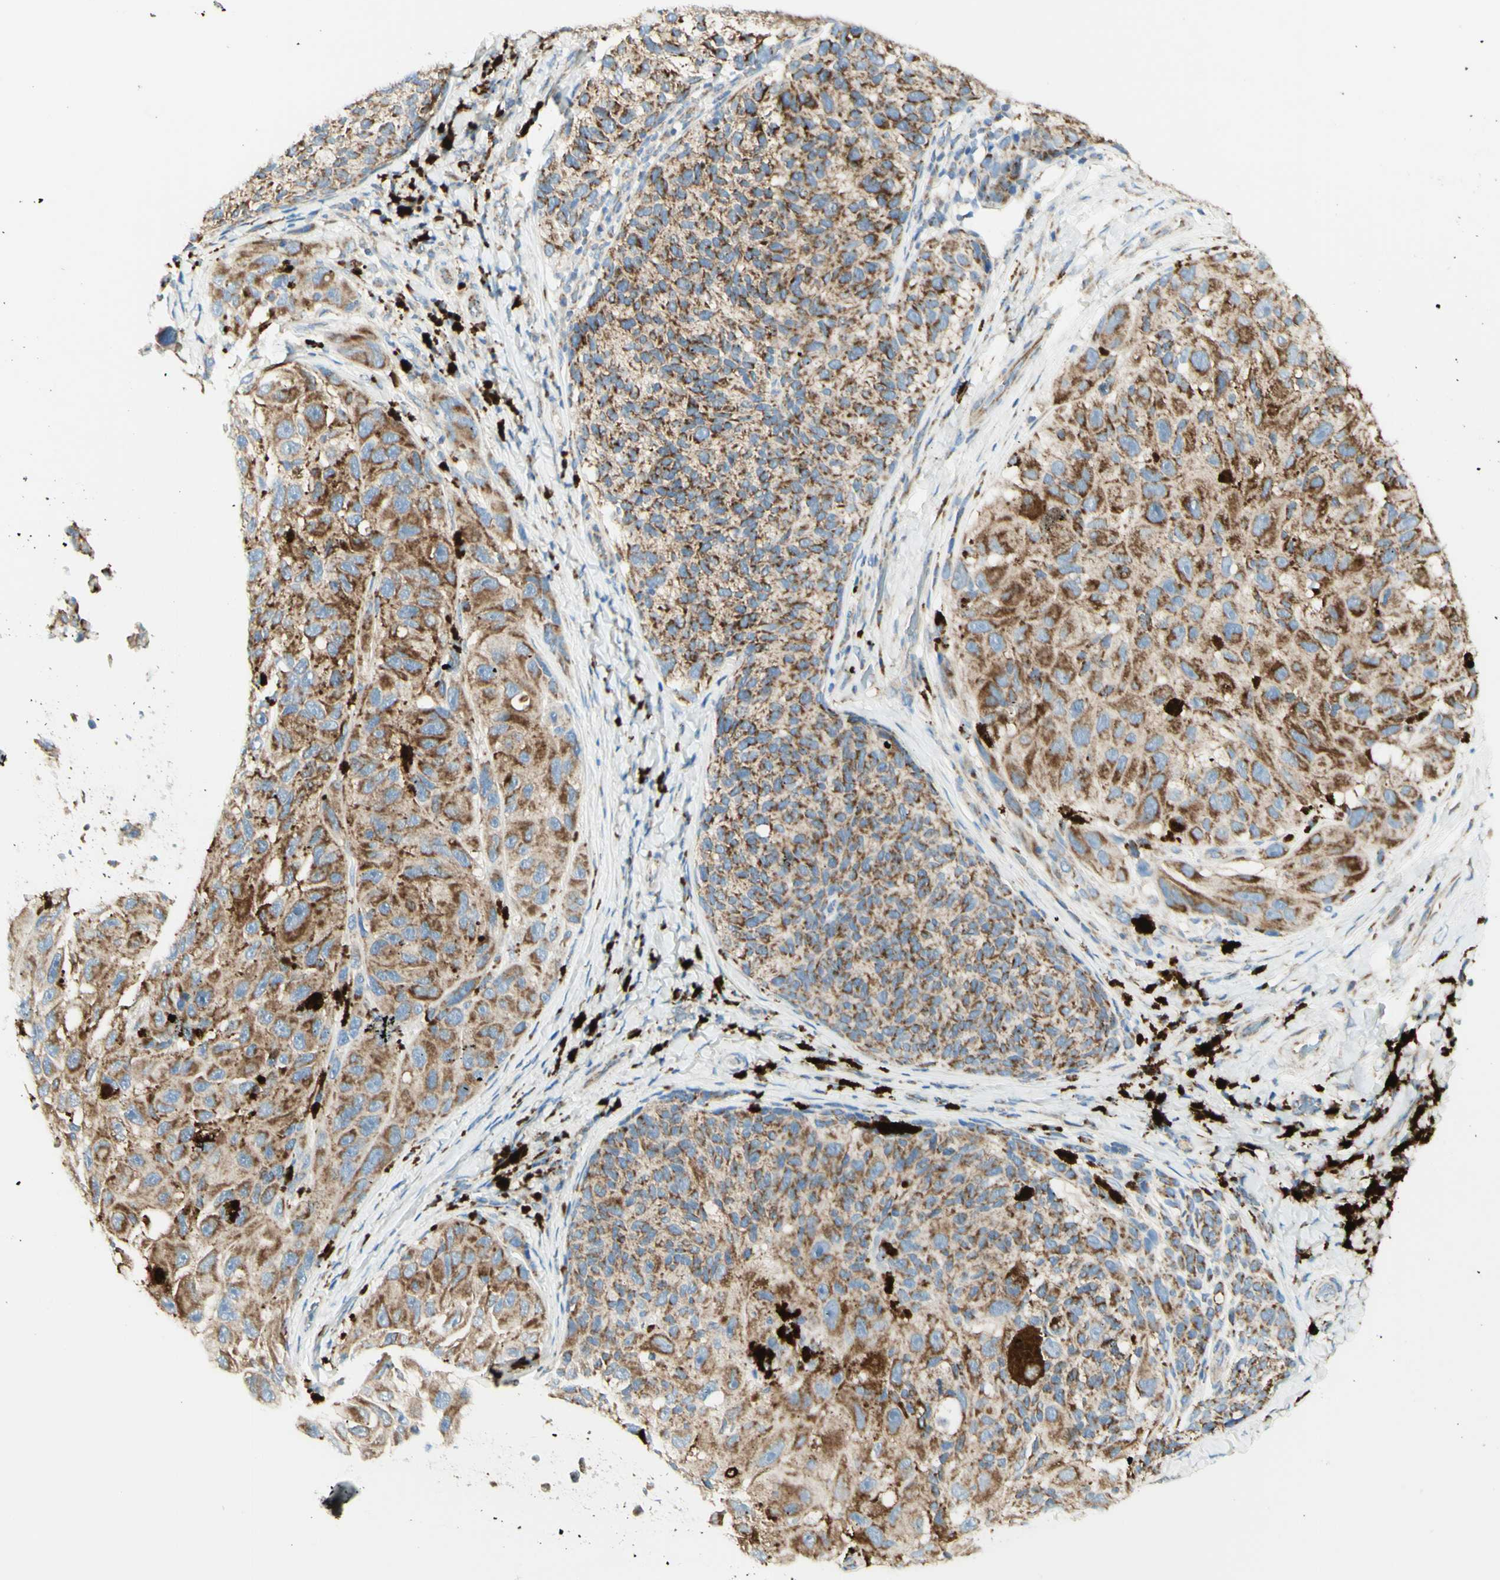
{"staining": {"intensity": "moderate", "quantity": ">75%", "location": "cytoplasmic/membranous"}, "tissue": "melanoma", "cell_type": "Tumor cells", "image_type": "cancer", "snomed": [{"axis": "morphology", "description": "Malignant melanoma, NOS"}, {"axis": "topography", "description": "Skin"}], "caption": "Human melanoma stained with a protein marker shows moderate staining in tumor cells.", "gene": "ARMC10", "patient": {"sex": "female", "age": 73}}